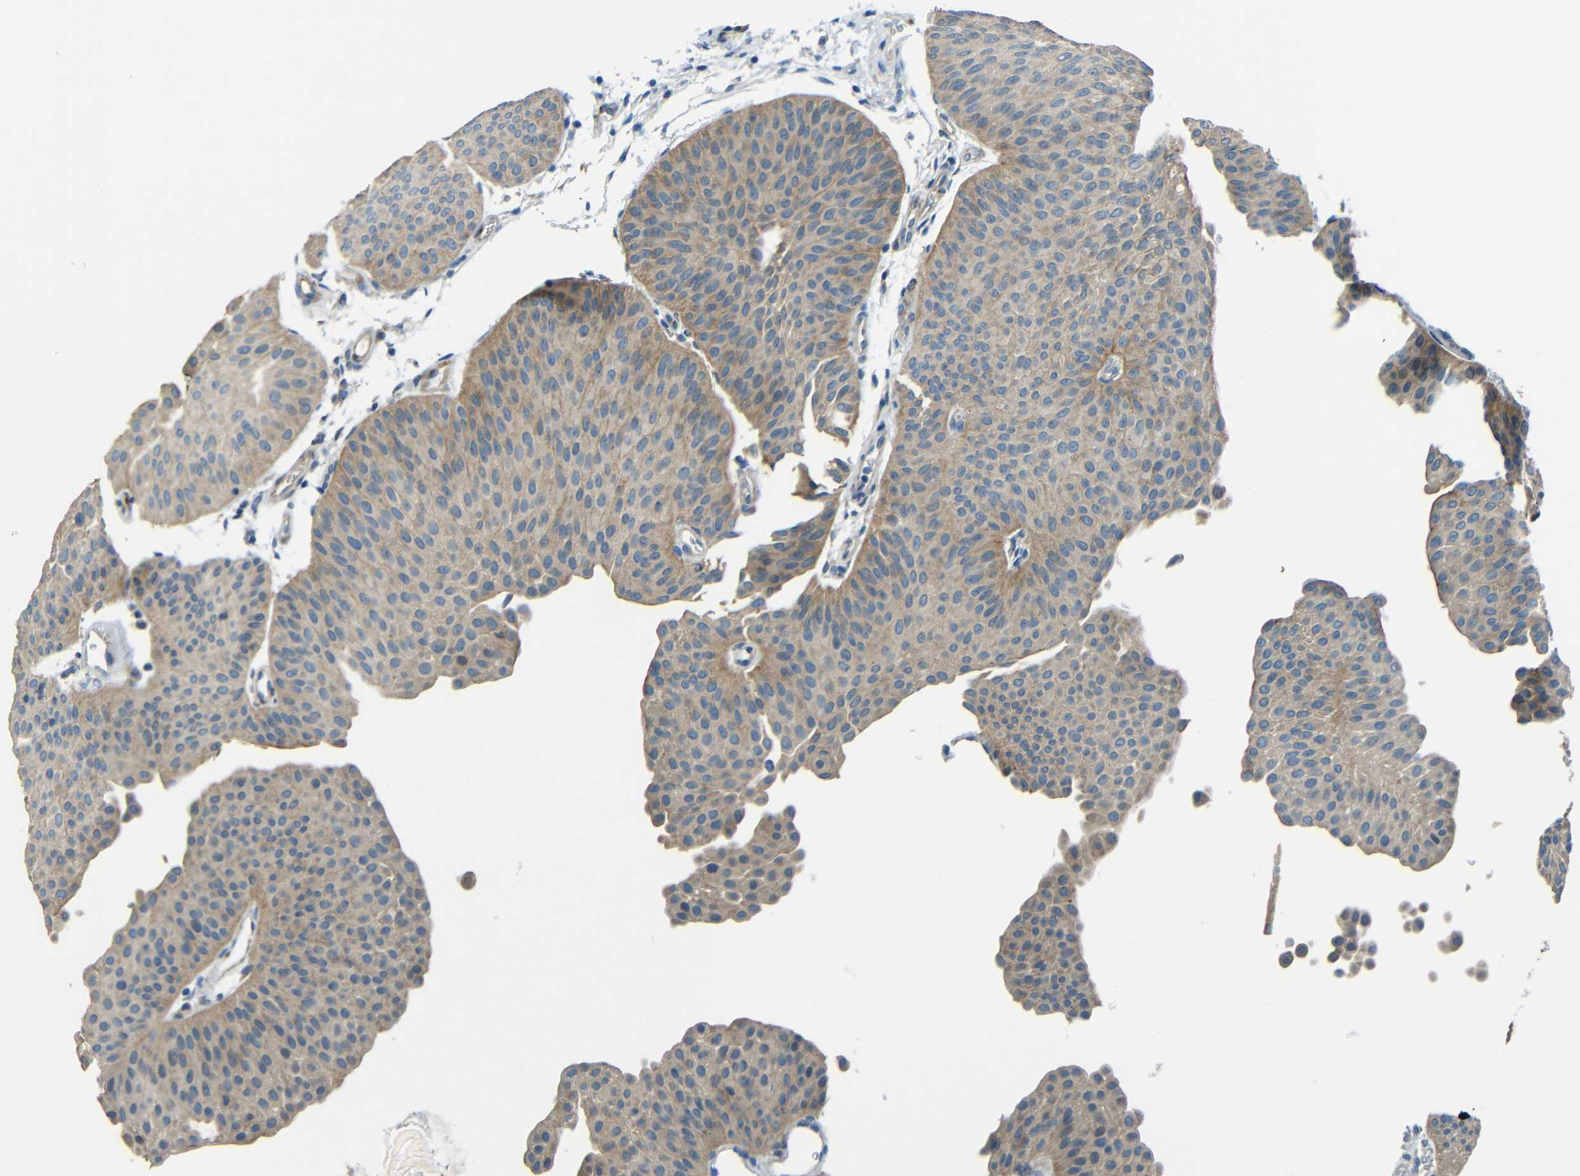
{"staining": {"intensity": "weak", "quantity": "25%-75%", "location": "cytoplasmic/membranous"}, "tissue": "urothelial cancer", "cell_type": "Tumor cells", "image_type": "cancer", "snomed": [{"axis": "morphology", "description": "Urothelial carcinoma, Low grade"}, {"axis": "topography", "description": "Urinary bladder"}], "caption": "Protein analysis of low-grade urothelial carcinoma tissue displays weak cytoplasmic/membranous staining in about 25%-75% of tumor cells.", "gene": "CYP26B1", "patient": {"sex": "female", "age": 60}}